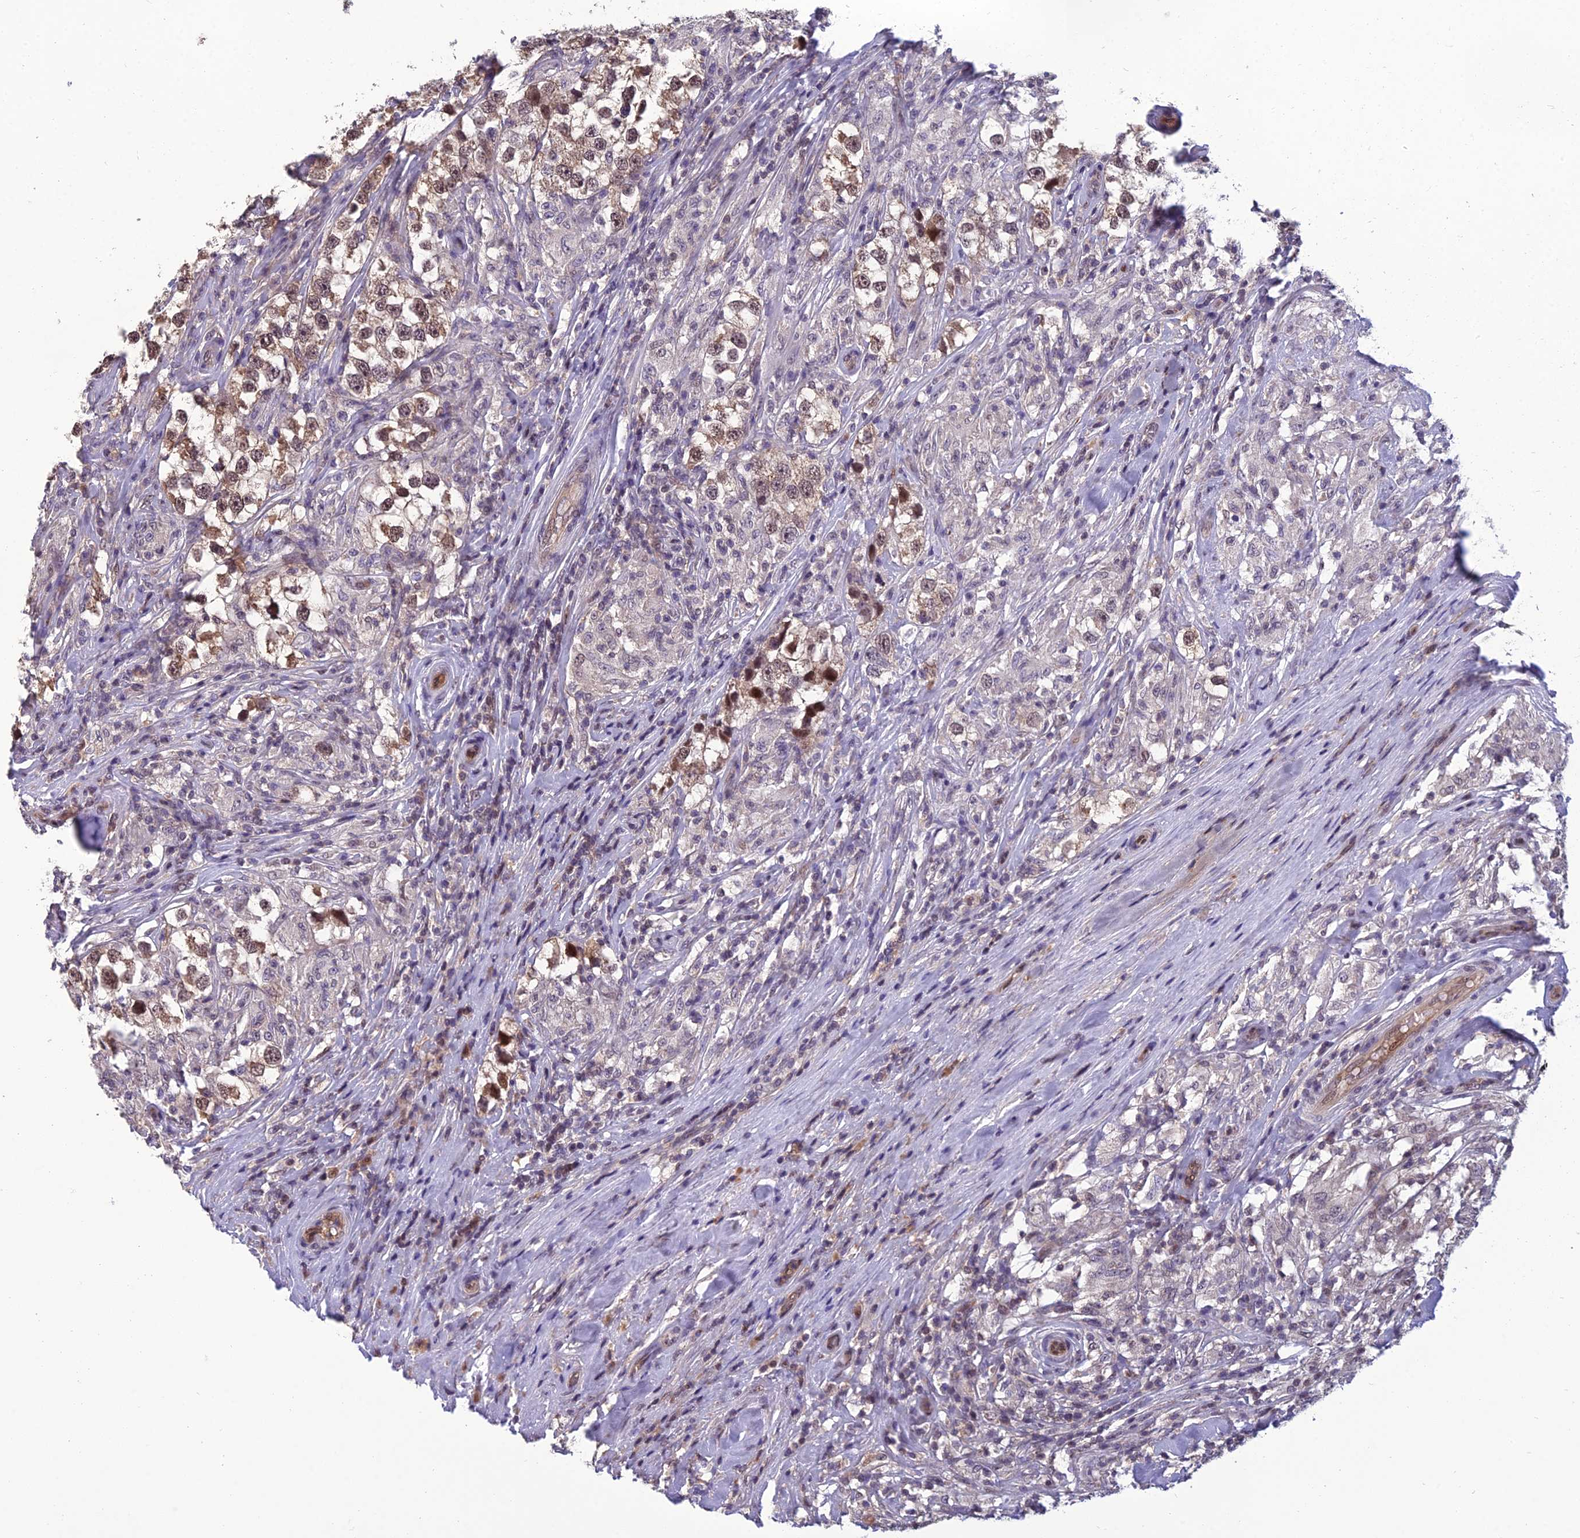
{"staining": {"intensity": "weak", "quantity": ">75%", "location": "cytoplasmic/membranous,nuclear"}, "tissue": "testis cancer", "cell_type": "Tumor cells", "image_type": "cancer", "snomed": [{"axis": "morphology", "description": "Seminoma, NOS"}, {"axis": "topography", "description": "Testis"}], "caption": "Tumor cells reveal low levels of weak cytoplasmic/membranous and nuclear staining in approximately >75% of cells in testis cancer (seminoma). The staining was performed using DAB (3,3'-diaminobenzidine), with brown indicating positive protein expression. Nuclei are stained blue with hematoxylin.", "gene": "GRWD1", "patient": {"sex": "male", "age": 46}}